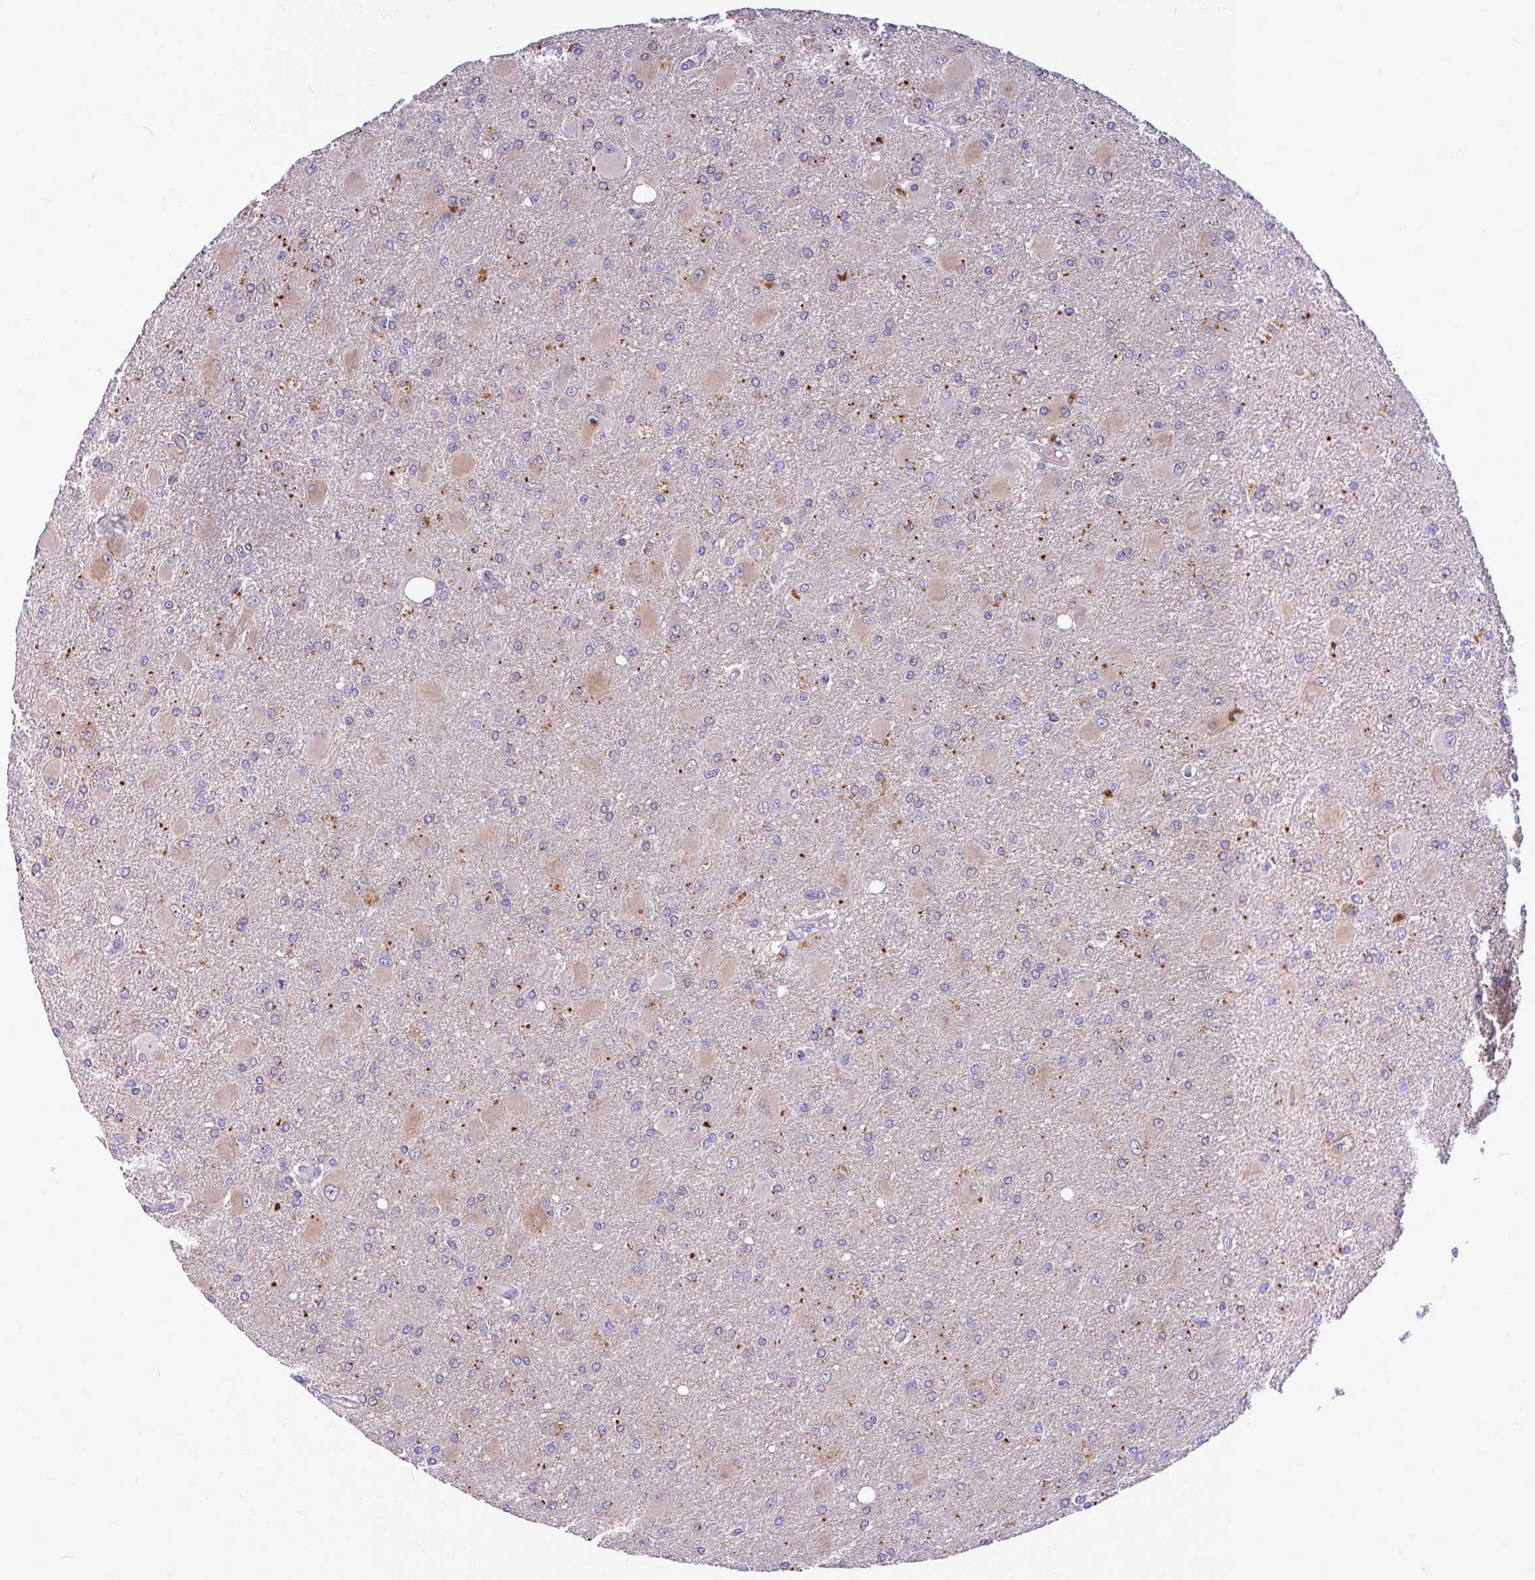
{"staining": {"intensity": "moderate", "quantity": "25%-75%", "location": "cytoplasmic/membranous"}, "tissue": "glioma", "cell_type": "Tumor cells", "image_type": "cancer", "snomed": [{"axis": "morphology", "description": "Glioma, malignant, High grade"}, {"axis": "topography", "description": "Brain"}], "caption": "The image exhibits staining of malignant high-grade glioma, revealing moderate cytoplasmic/membranous protein positivity (brown color) within tumor cells.", "gene": "MAP1LC3A", "patient": {"sex": "male", "age": 67}}